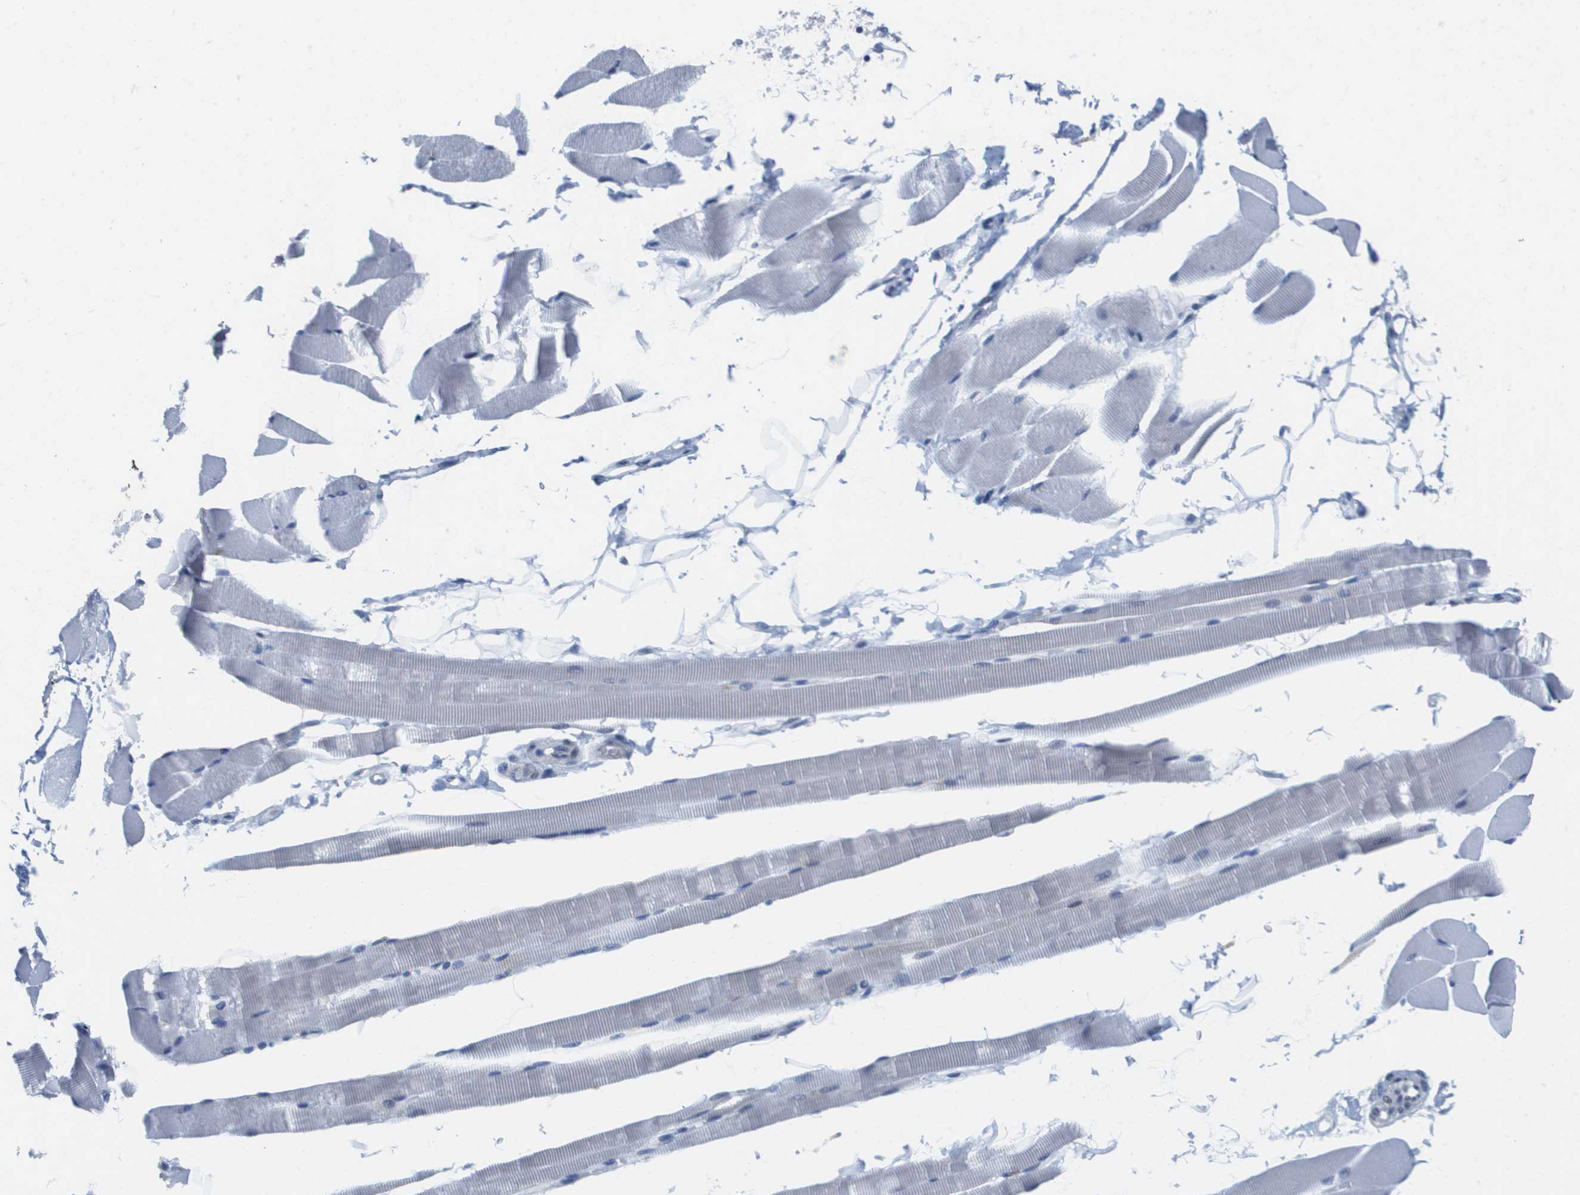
{"staining": {"intensity": "negative", "quantity": "none", "location": "none"}, "tissue": "skeletal muscle", "cell_type": "Myocytes", "image_type": "normal", "snomed": [{"axis": "morphology", "description": "Normal tissue, NOS"}, {"axis": "topography", "description": "Skeletal muscle"}, {"axis": "topography", "description": "Peripheral nerve tissue"}], "caption": "Immunohistochemical staining of unremarkable skeletal muscle demonstrates no significant positivity in myocytes. (DAB immunohistochemistry (IHC) visualized using brightfield microscopy, high magnification).", "gene": "FKBP4", "patient": {"sex": "female", "age": 84}}